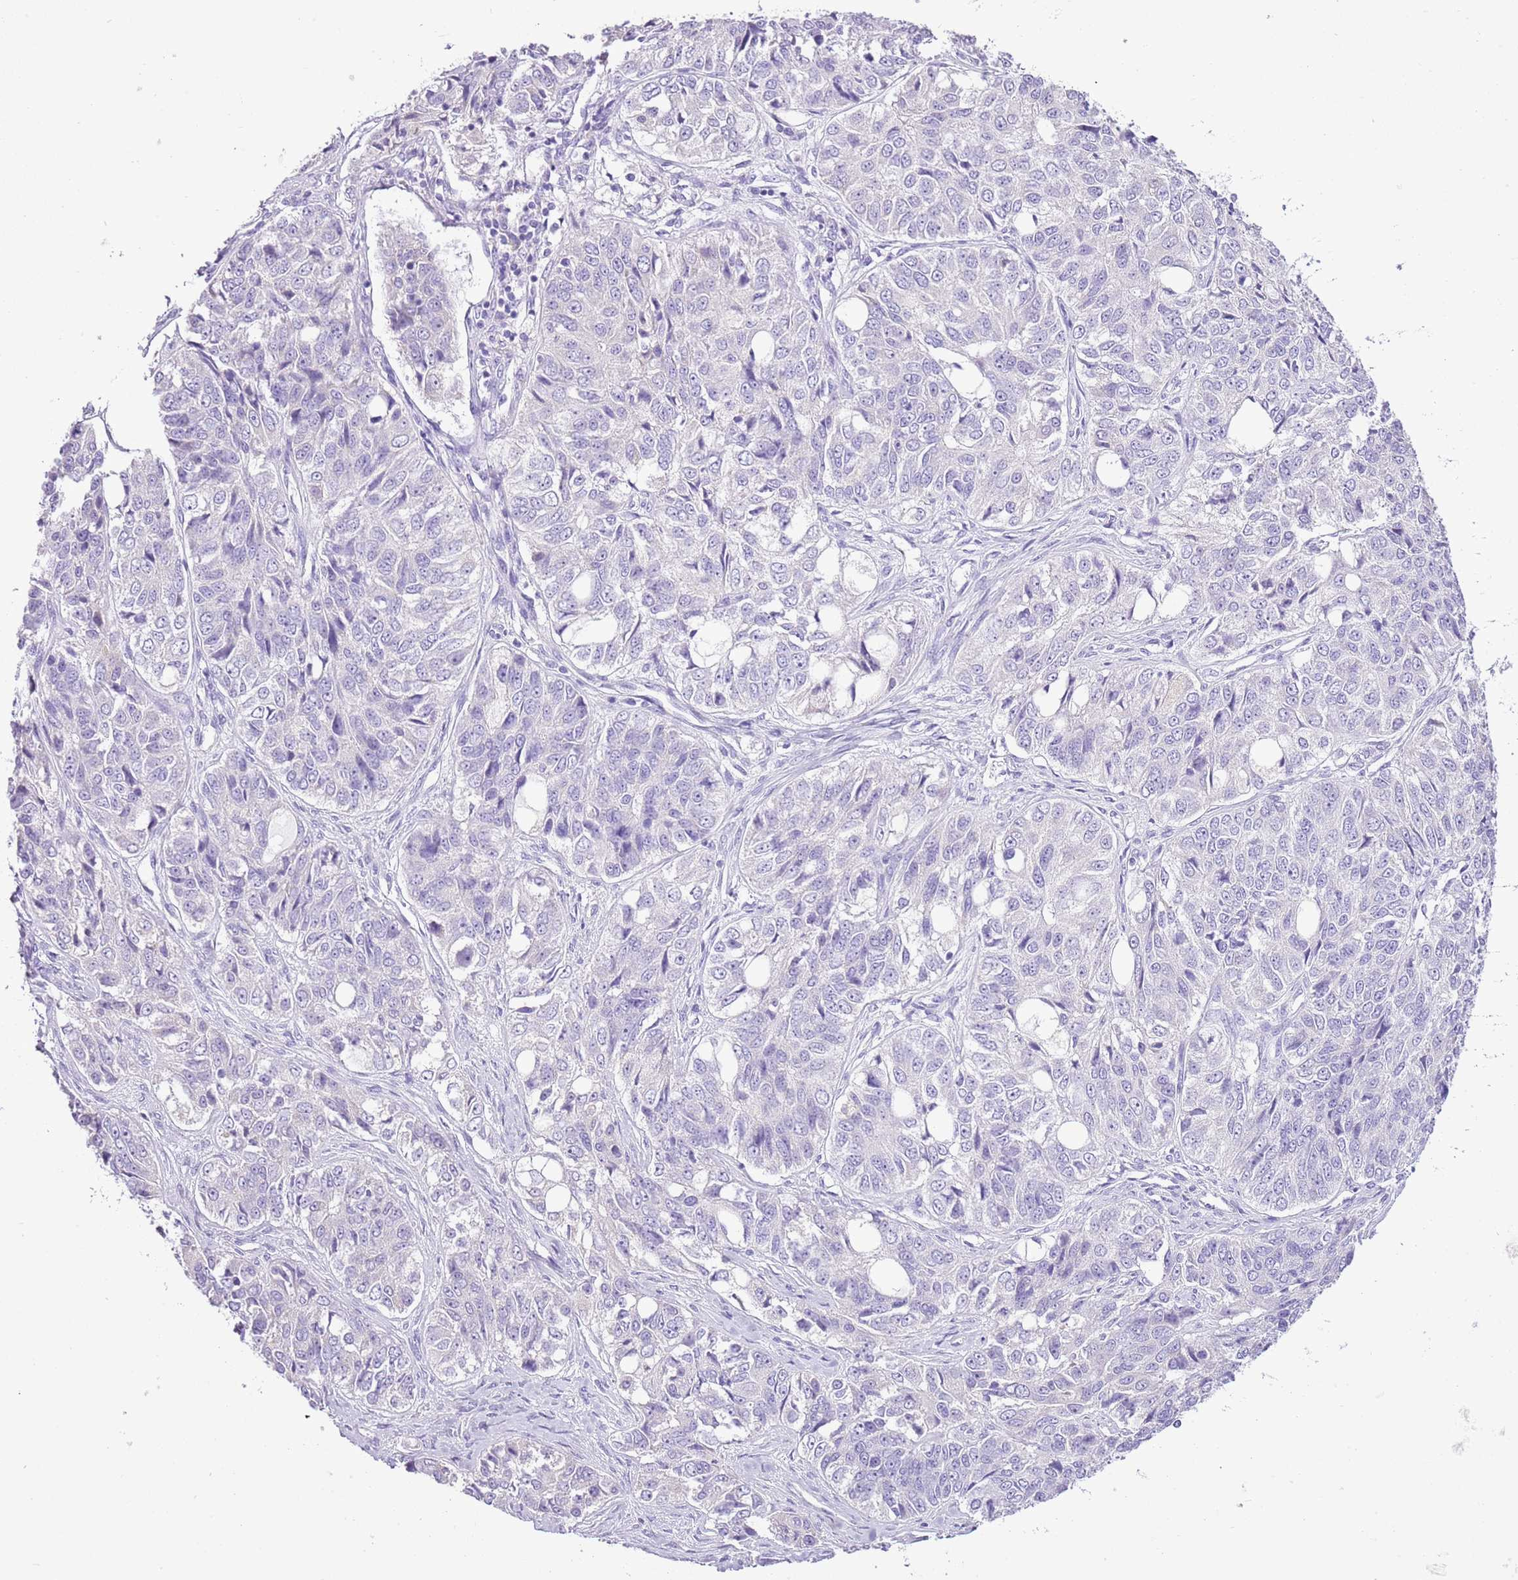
{"staining": {"intensity": "negative", "quantity": "none", "location": "none"}, "tissue": "ovarian cancer", "cell_type": "Tumor cells", "image_type": "cancer", "snomed": [{"axis": "morphology", "description": "Carcinoma, endometroid"}, {"axis": "topography", "description": "Ovary"}], "caption": "This is a image of IHC staining of ovarian cancer (endometroid carcinoma), which shows no staining in tumor cells.", "gene": "AAR2", "patient": {"sex": "female", "age": 51}}